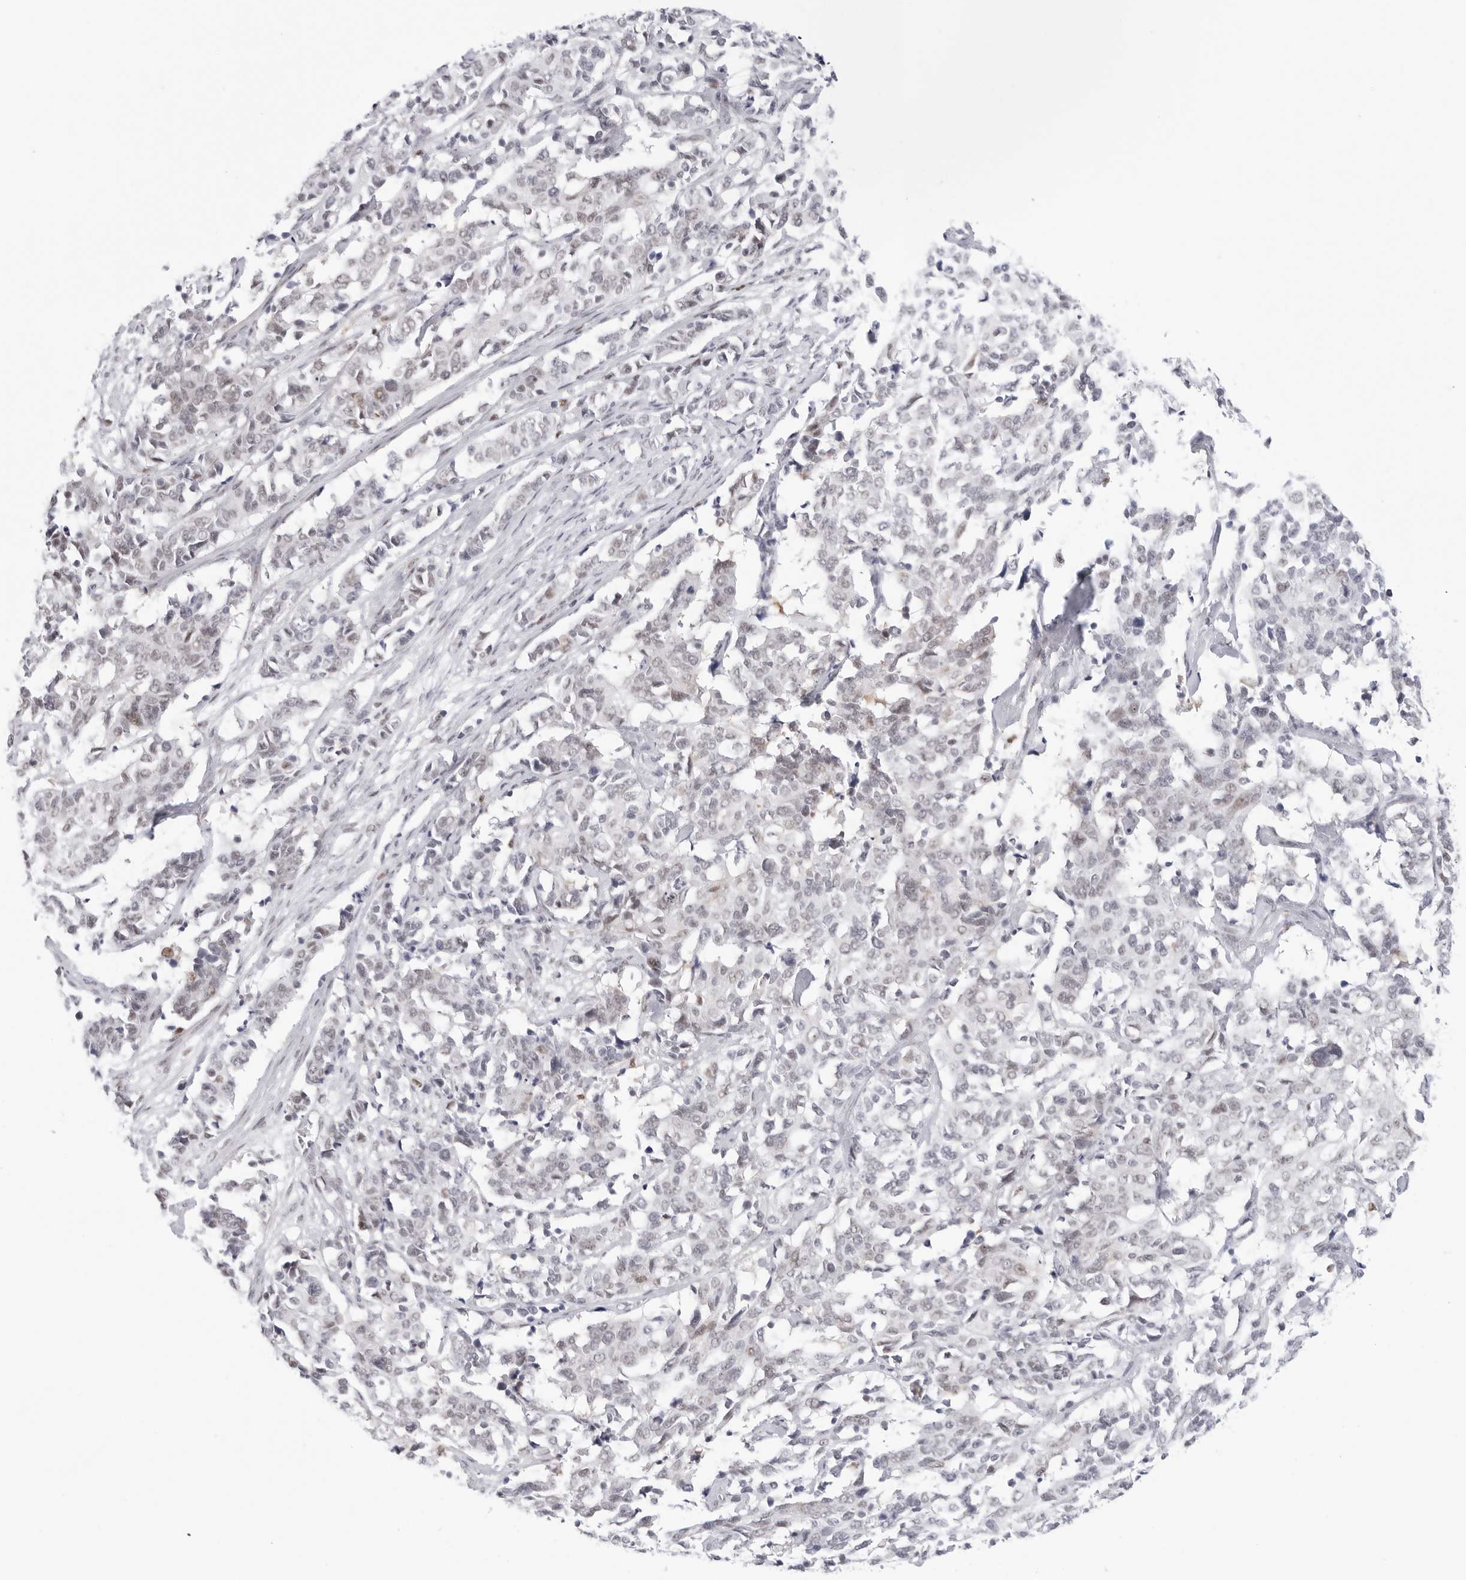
{"staining": {"intensity": "negative", "quantity": "none", "location": "none"}, "tissue": "cervical cancer", "cell_type": "Tumor cells", "image_type": "cancer", "snomed": [{"axis": "morphology", "description": "Normal tissue, NOS"}, {"axis": "morphology", "description": "Squamous cell carcinoma, NOS"}, {"axis": "topography", "description": "Cervix"}], "caption": "Tumor cells show no significant protein staining in squamous cell carcinoma (cervical).", "gene": "C1orf162", "patient": {"sex": "female", "age": 35}}